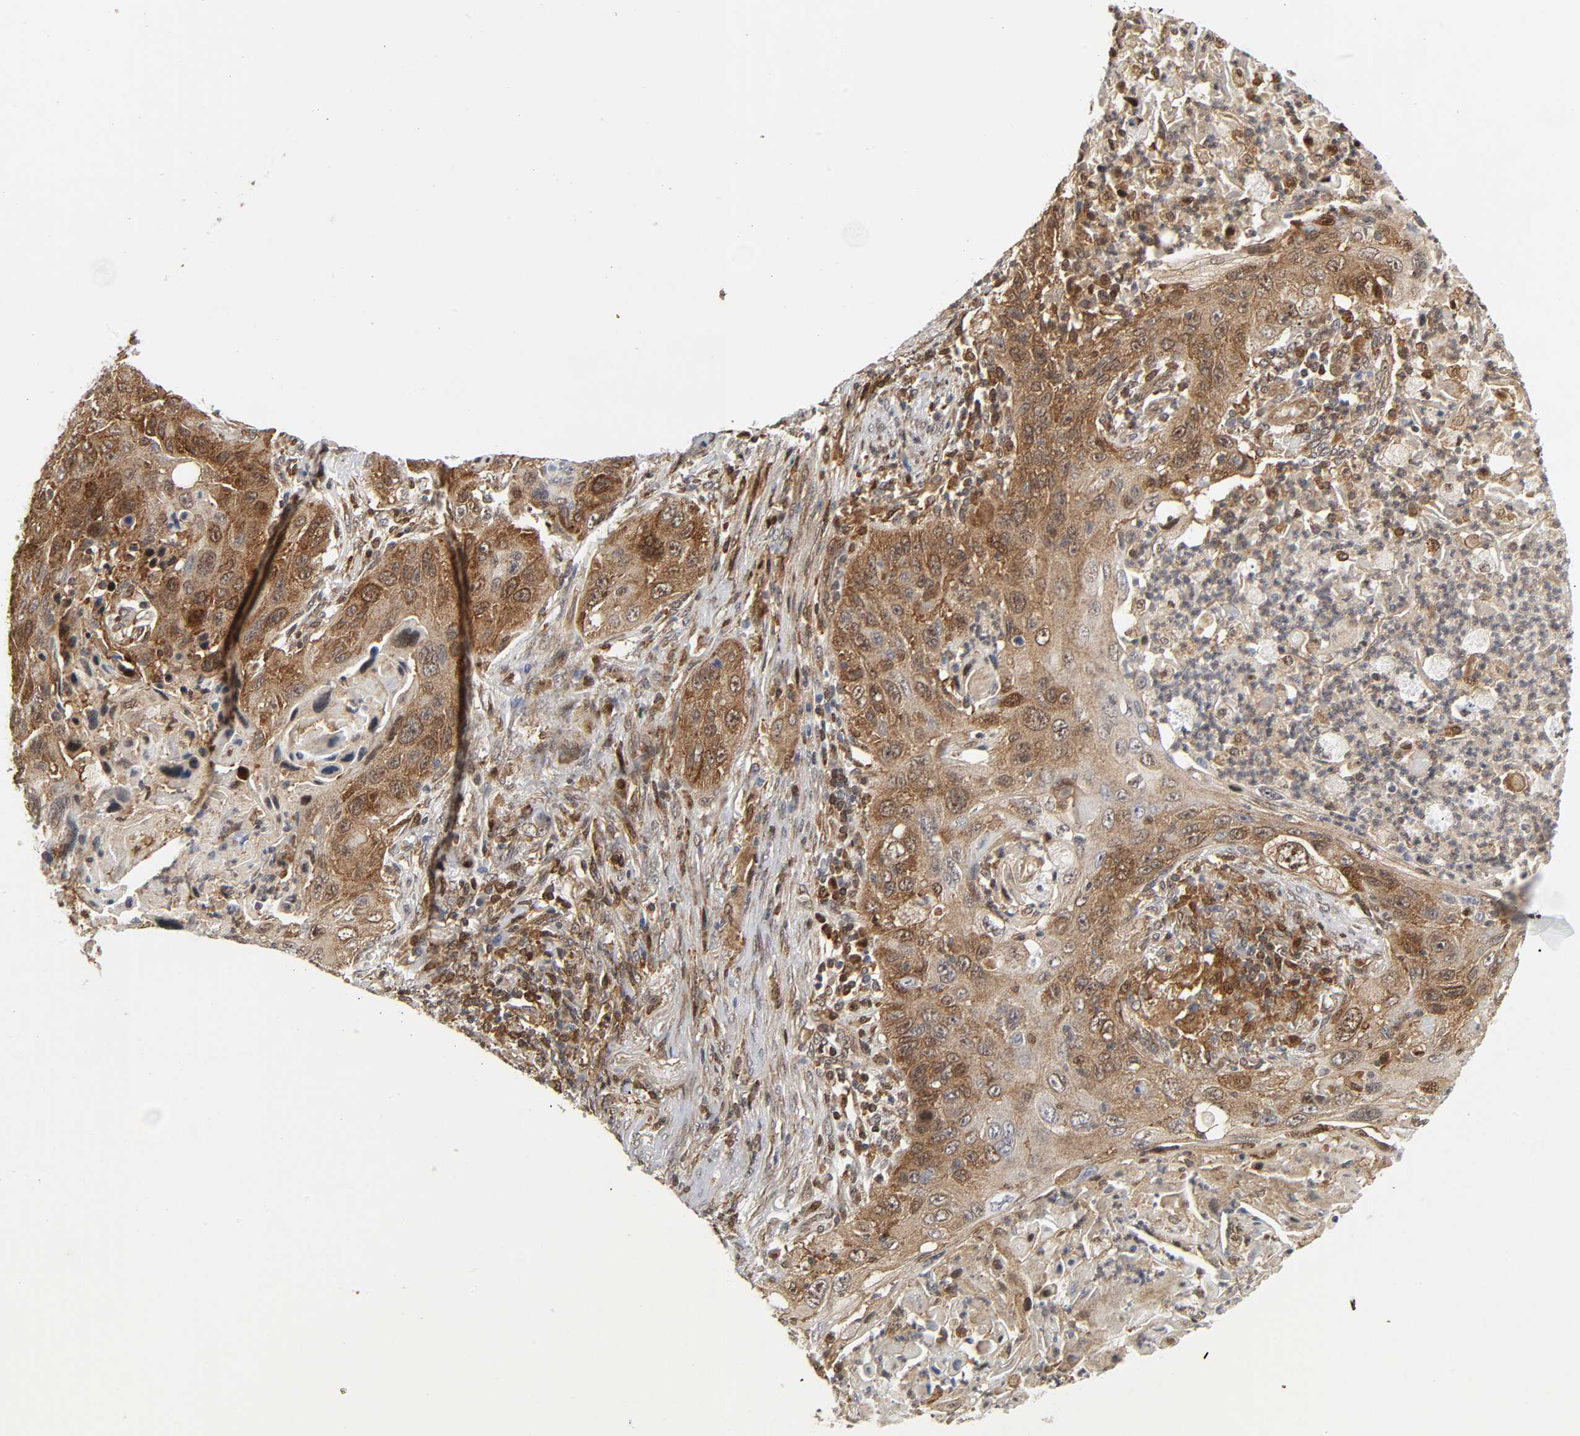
{"staining": {"intensity": "moderate", "quantity": ">75%", "location": "cytoplasmic/membranous"}, "tissue": "lung cancer", "cell_type": "Tumor cells", "image_type": "cancer", "snomed": [{"axis": "morphology", "description": "Squamous cell carcinoma, NOS"}, {"axis": "topography", "description": "Lung"}], "caption": "IHC staining of squamous cell carcinoma (lung), which shows medium levels of moderate cytoplasmic/membranous expression in about >75% of tumor cells indicating moderate cytoplasmic/membranous protein staining. The staining was performed using DAB (3,3'-diaminobenzidine) (brown) for protein detection and nuclei were counterstained in hematoxylin (blue).", "gene": "MAPK1", "patient": {"sex": "female", "age": 67}}